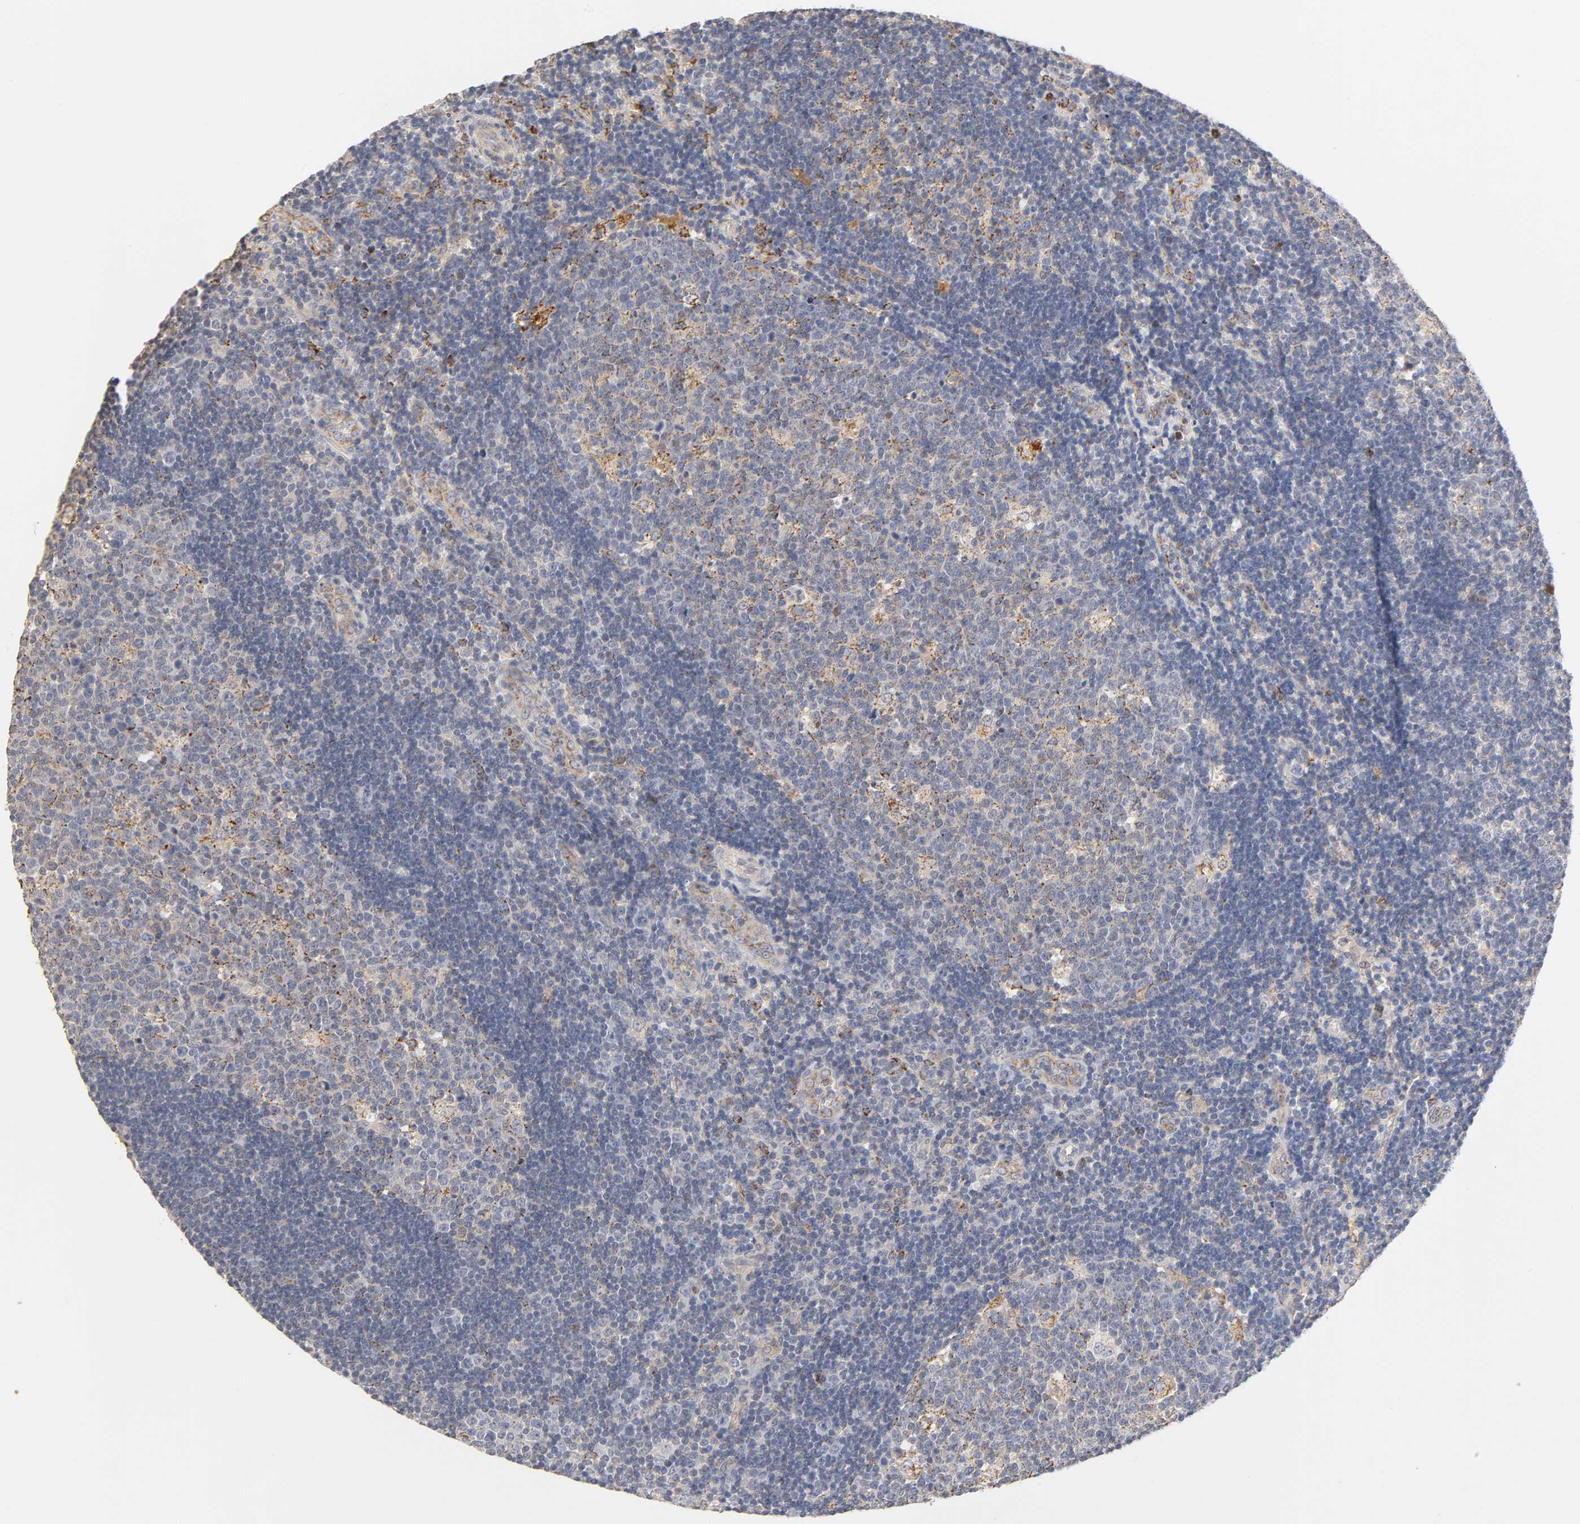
{"staining": {"intensity": "weak", "quantity": "<25%", "location": "cytoplasmic/membranous"}, "tissue": "lymph node", "cell_type": "Germinal center cells", "image_type": "normal", "snomed": [{"axis": "morphology", "description": "Normal tissue, NOS"}, {"axis": "topography", "description": "Lymph node"}, {"axis": "topography", "description": "Salivary gland"}], "caption": "High magnification brightfield microscopy of normal lymph node stained with DAB (3,3'-diaminobenzidine) (brown) and counterstained with hematoxylin (blue): germinal center cells show no significant staining. (Brightfield microscopy of DAB (3,3'-diaminobenzidine) immunohistochemistry (IHC) at high magnification).", "gene": "ISG15", "patient": {"sex": "male", "age": 8}}